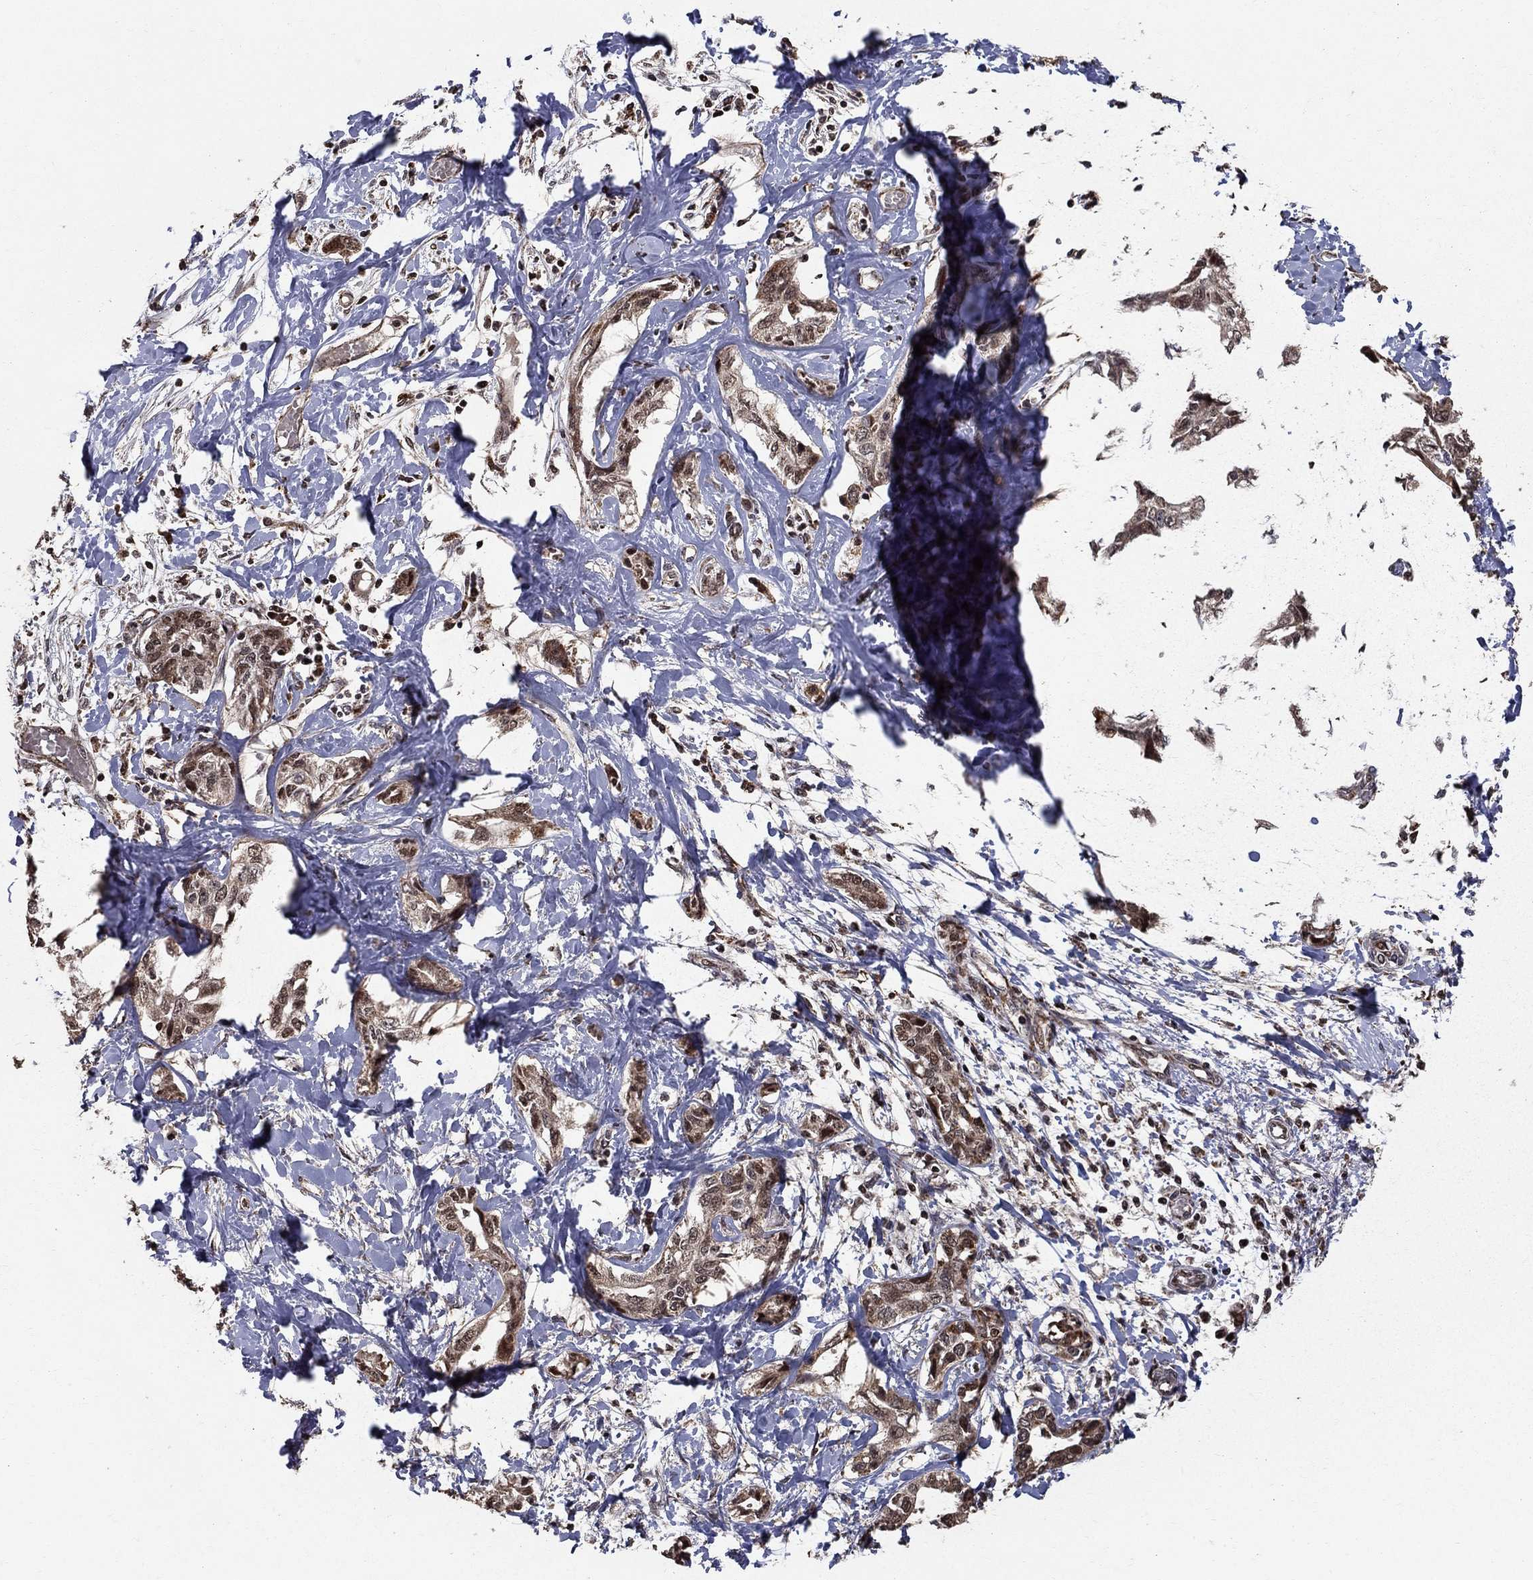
{"staining": {"intensity": "moderate", "quantity": ">75%", "location": "cytoplasmic/membranous"}, "tissue": "liver cancer", "cell_type": "Tumor cells", "image_type": "cancer", "snomed": [{"axis": "morphology", "description": "Cholangiocarcinoma"}, {"axis": "topography", "description": "Liver"}], "caption": "Brown immunohistochemical staining in human liver cancer displays moderate cytoplasmic/membranous positivity in about >75% of tumor cells.", "gene": "ACOT13", "patient": {"sex": "male", "age": 59}}